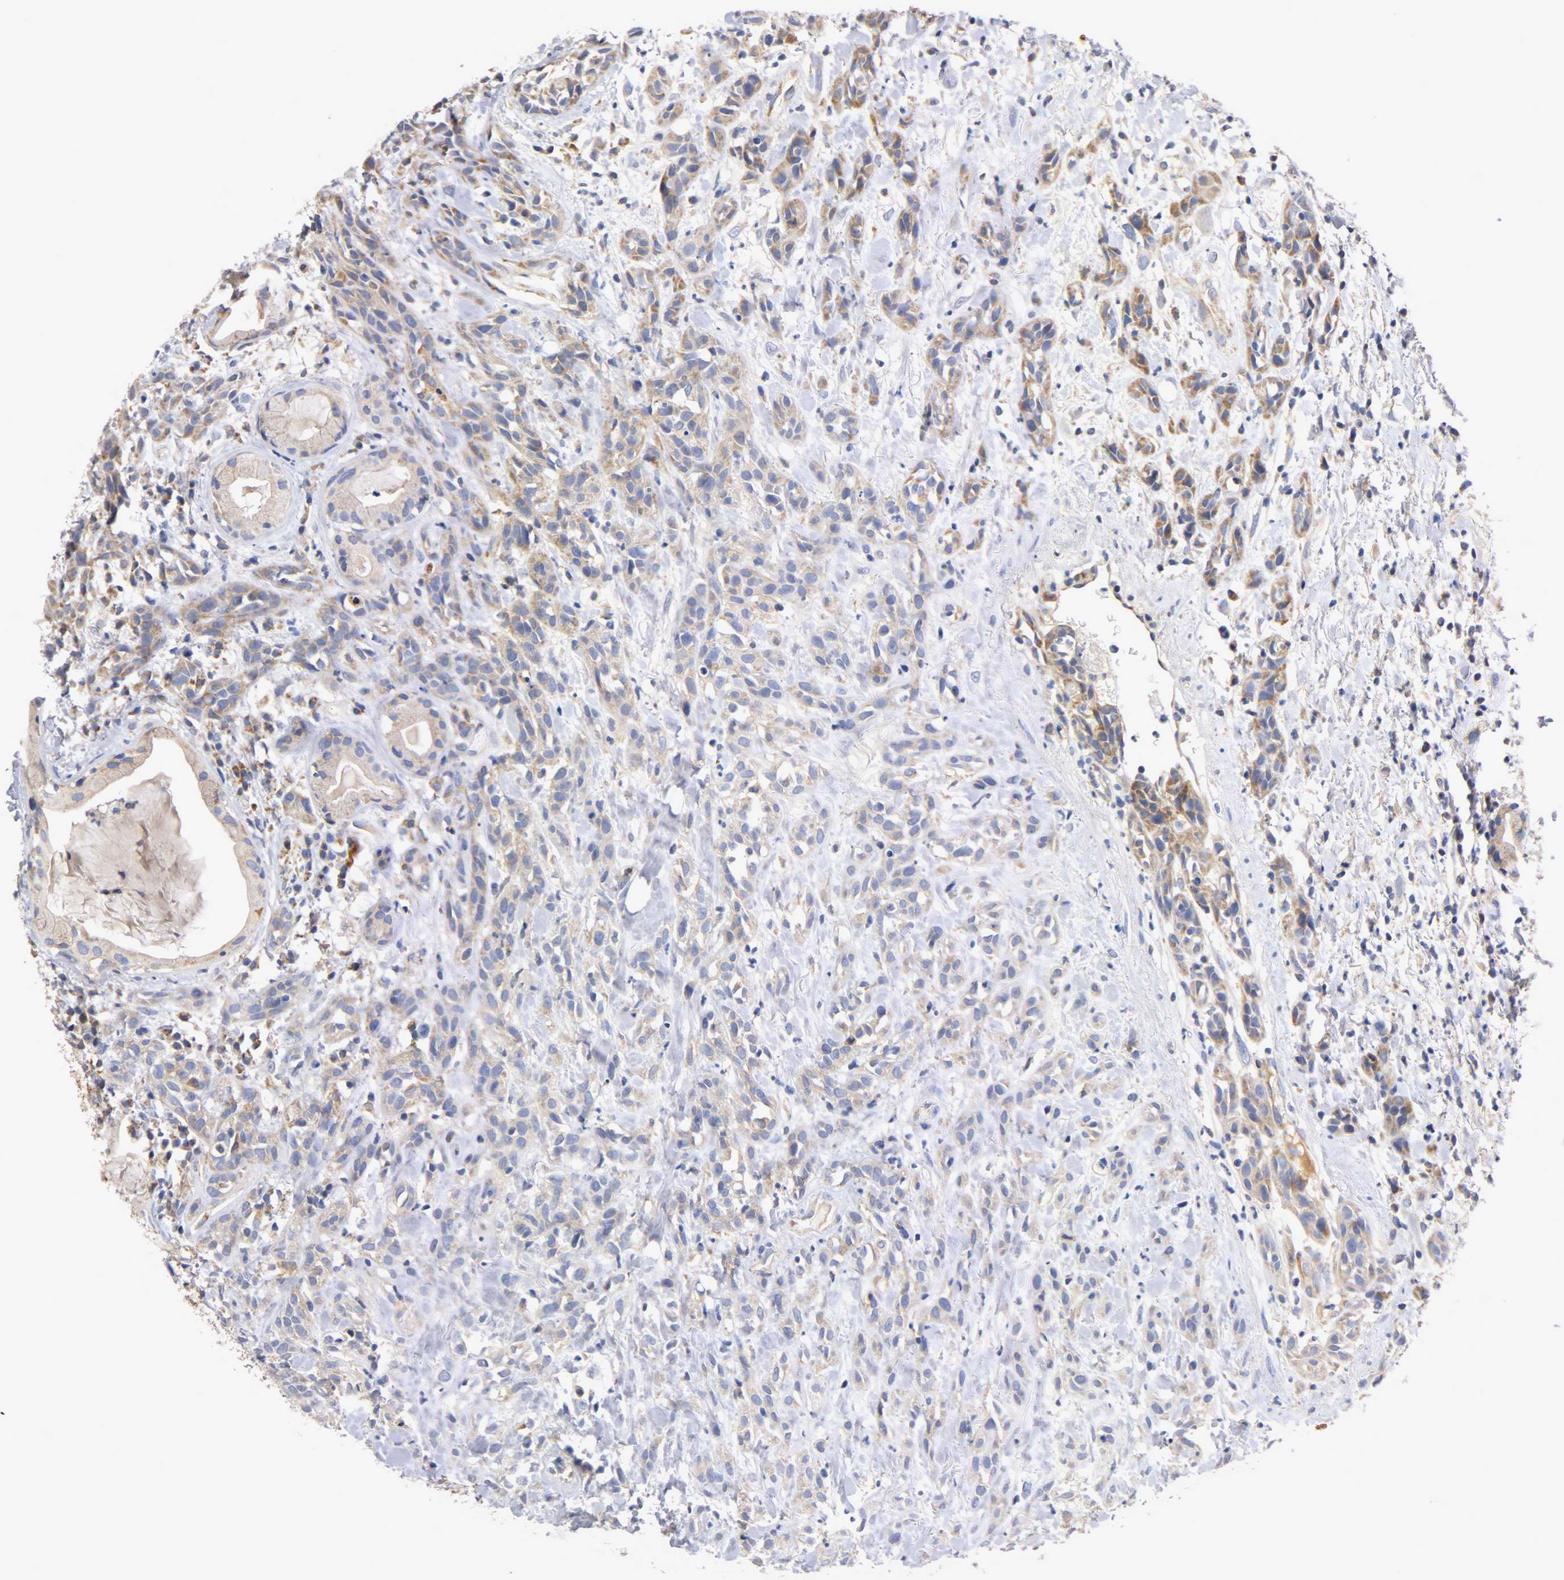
{"staining": {"intensity": "weak", "quantity": "25%-75%", "location": "cytoplasmic/membranous"}, "tissue": "head and neck cancer", "cell_type": "Tumor cells", "image_type": "cancer", "snomed": [{"axis": "morphology", "description": "Squamous cell carcinoma, NOS"}, {"axis": "topography", "description": "Head-Neck"}], "caption": "The histopathology image shows staining of head and neck cancer, revealing weak cytoplasmic/membranous protein staining (brown color) within tumor cells.", "gene": "PCSK6", "patient": {"sex": "male", "age": 62}}